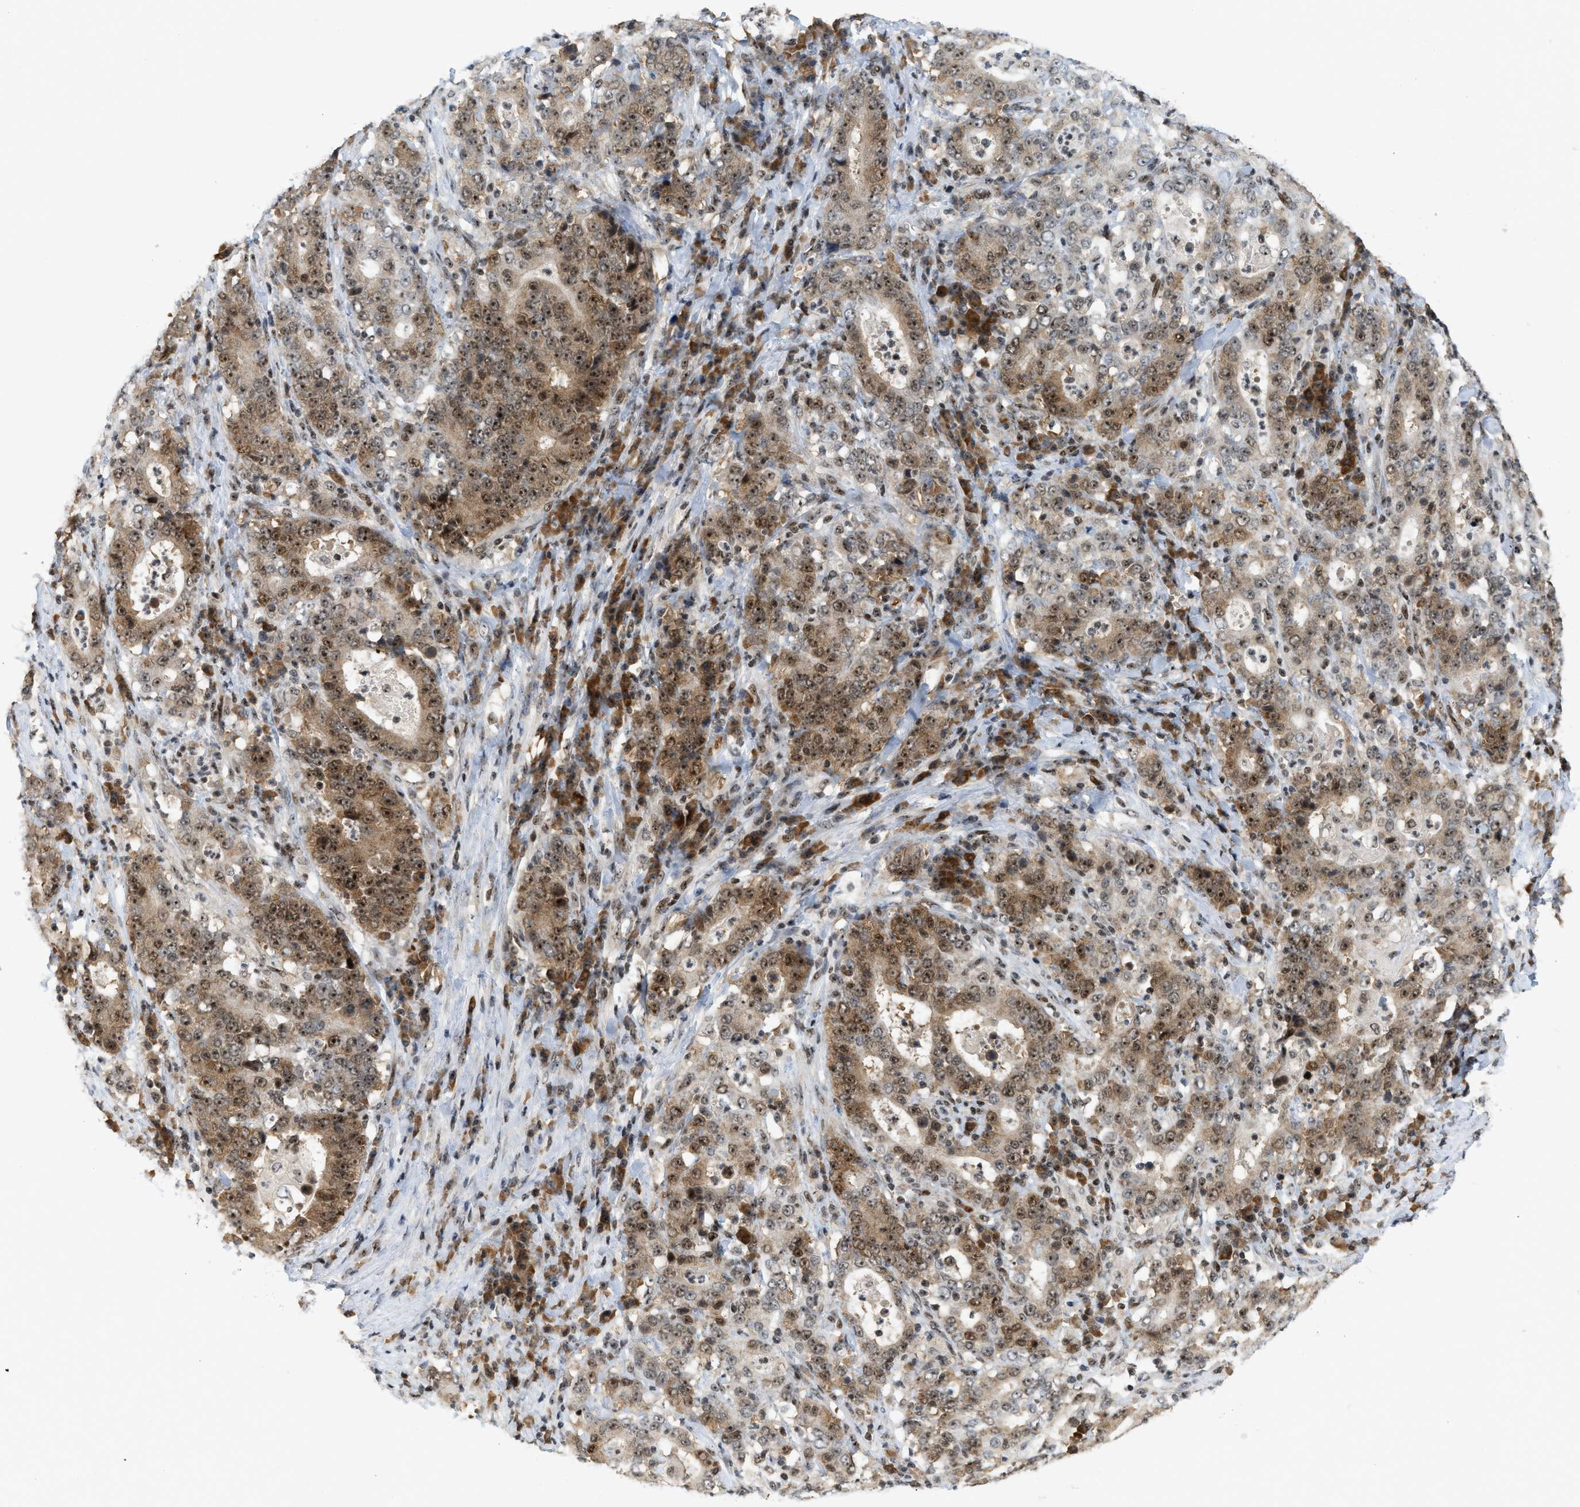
{"staining": {"intensity": "moderate", "quantity": ">75%", "location": "cytoplasmic/membranous,nuclear"}, "tissue": "stomach cancer", "cell_type": "Tumor cells", "image_type": "cancer", "snomed": [{"axis": "morphology", "description": "Normal tissue, NOS"}, {"axis": "morphology", "description": "Adenocarcinoma, NOS"}, {"axis": "topography", "description": "Stomach, upper"}, {"axis": "topography", "description": "Stomach"}], "caption": "An immunohistochemistry (IHC) histopathology image of neoplastic tissue is shown. Protein staining in brown highlights moderate cytoplasmic/membranous and nuclear positivity in stomach cancer (adenocarcinoma) within tumor cells. The staining was performed using DAB to visualize the protein expression in brown, while the nuclei were stained in blue with hematoxylin (Magnification: 20x).", "gene": "ZNF22", "patient": {"sex": "male", "age": 59}}